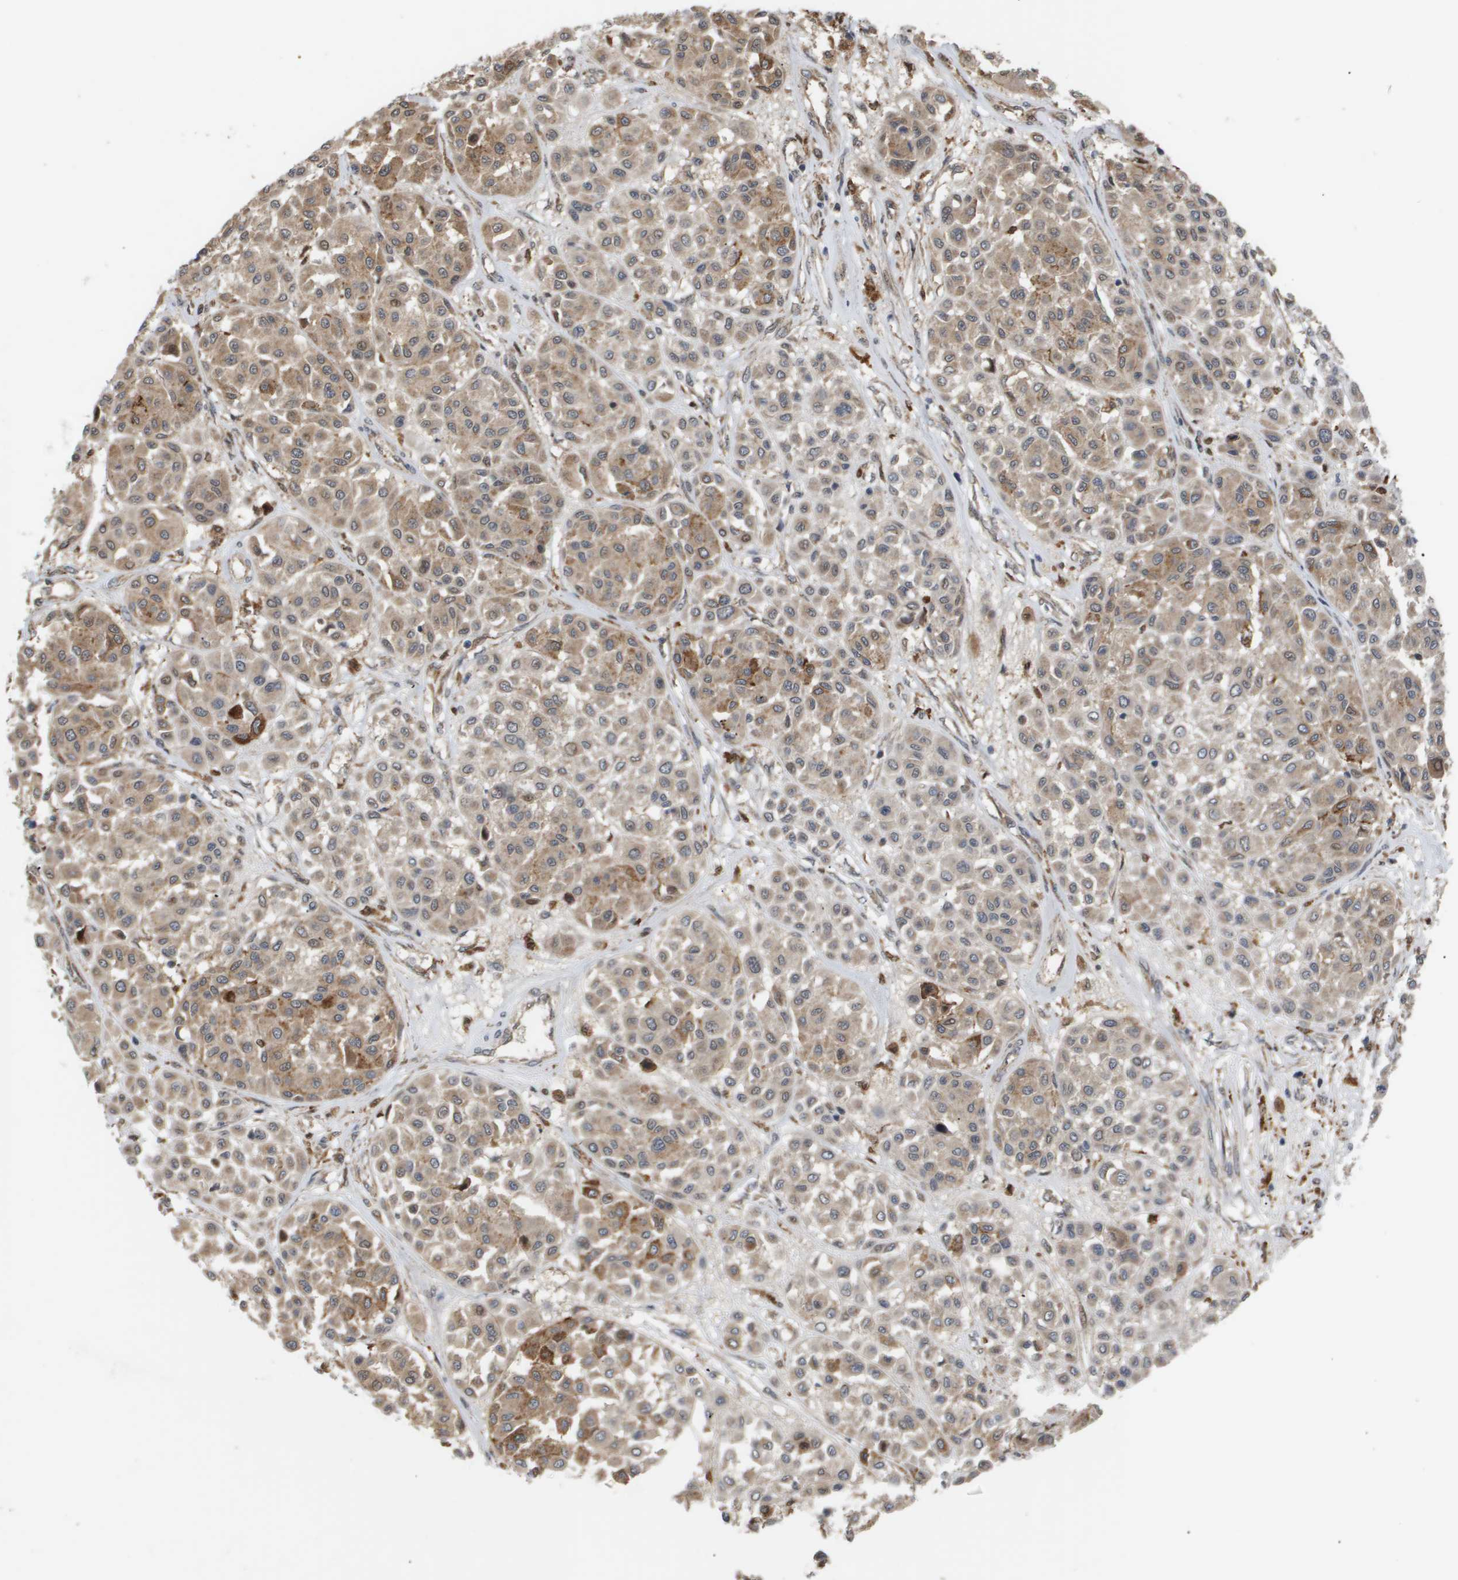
{"staining": {"intensity": "moderate", "quantity": ">75%", "location": "cytoplasmic/membranous"}, "tissue": "melanoma", "cell_type": "Tumor cells", "image_type": "cancer", "snomed": [{"axis": "morphology", "description": "Malignant melanoma, Metastatic site"}, {"axis": "topography", "description": "Soft tissue"}], "caption": "An image of melanoma stained for a protein displays moderate cytoplasmic/membranous brown staining in tumor cells.", "gene": "PDGFB", "patient": {"sex": "male", "age": 41}}